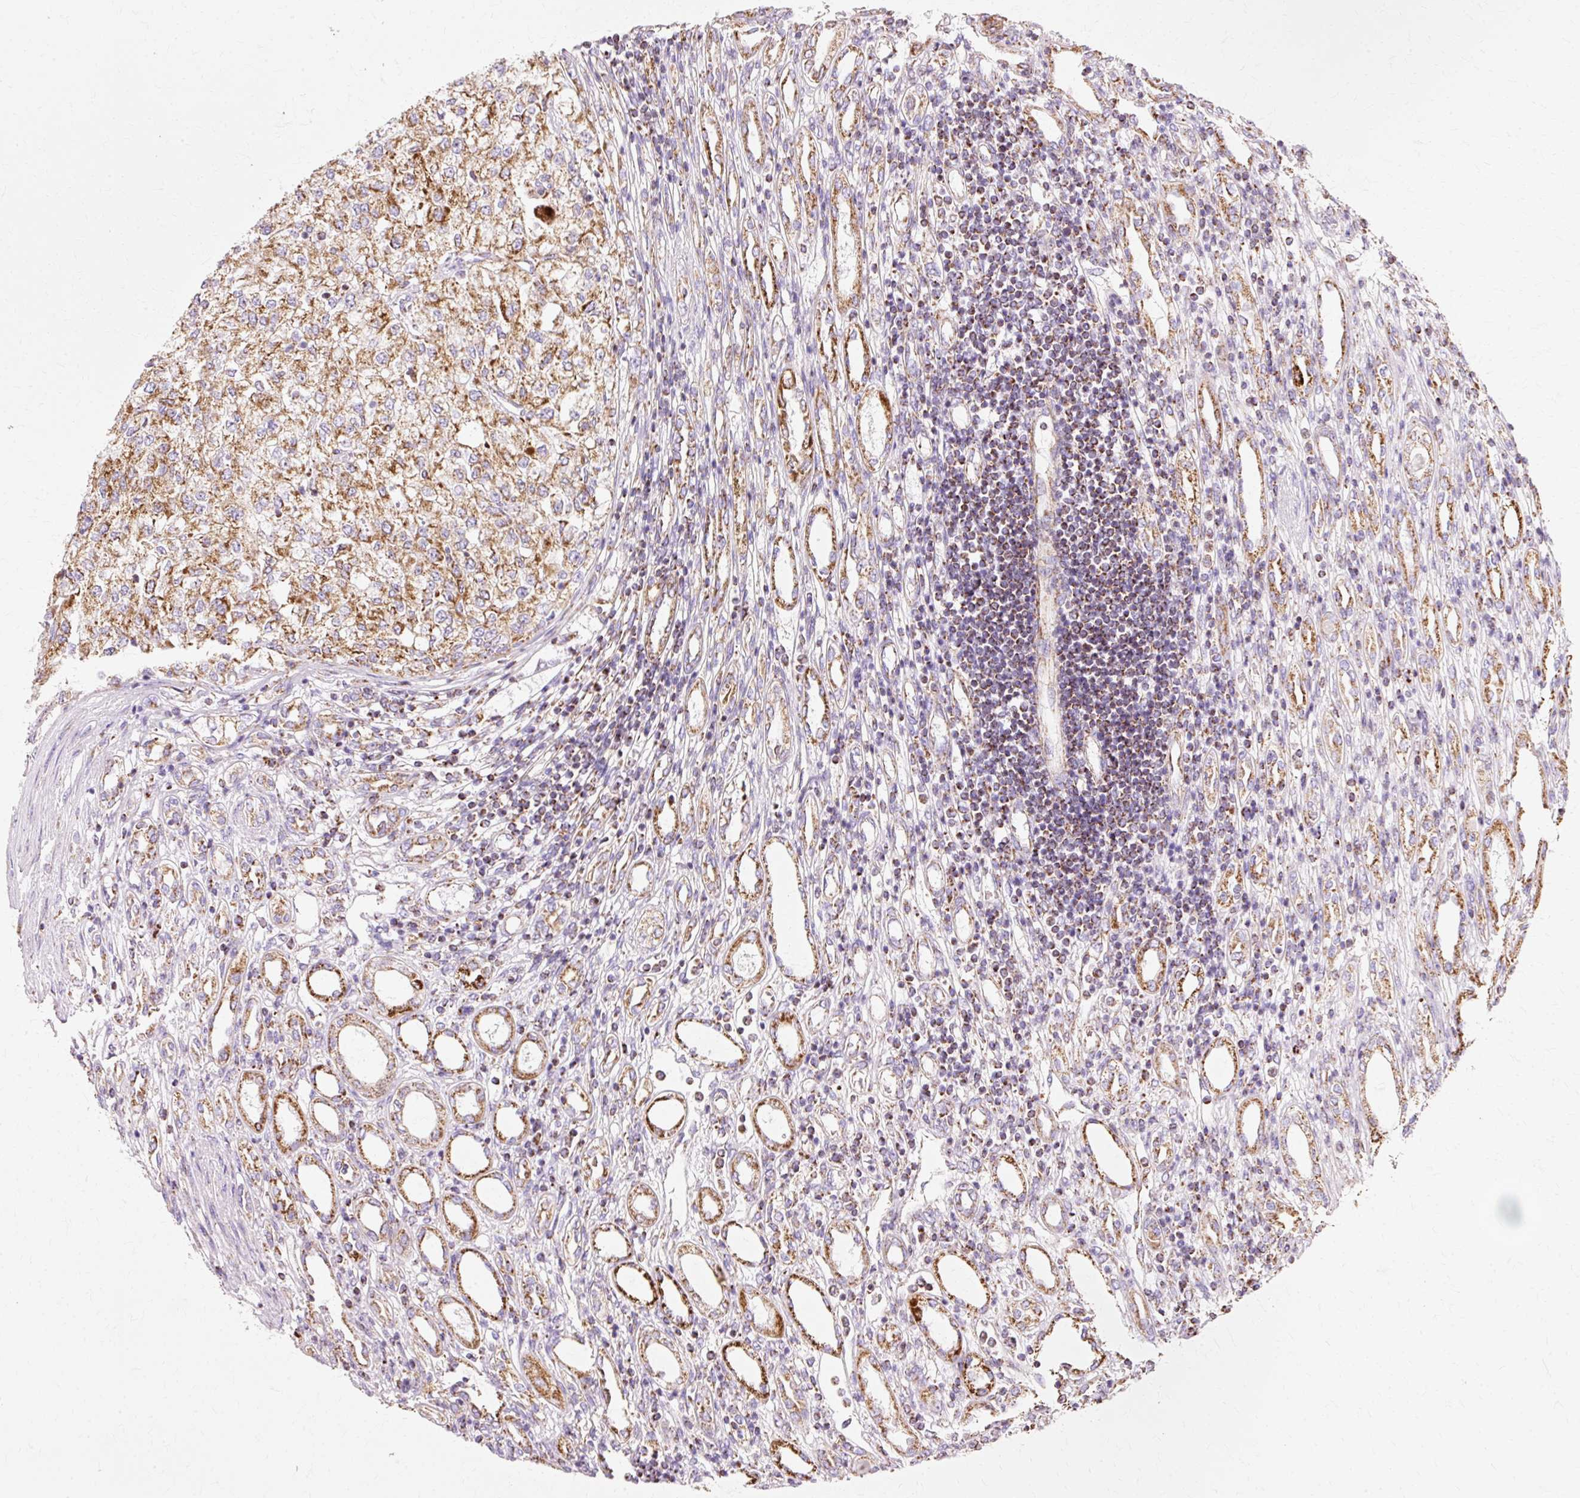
{"staining": {"intensity": "moderate", "quantity": ">75%", "location": "cytoplasmic/membranous"}, "tissue": "renal cancer", "cell_type": "Tumor cells", "image_type": "cancer", "snomed": [{"axis": "morphology", "description": "Adenocarcinoma, NOS"}, {"axis": "topography", "description": "Kidney"}], "caption": "Moderate cytoplasmic/membranous protein expression is identified in about >75% of tumor cells in adenocarcinoma (renal).", "gene": "ATP5PO", "patient": {"sex": "female", "age": 54}}